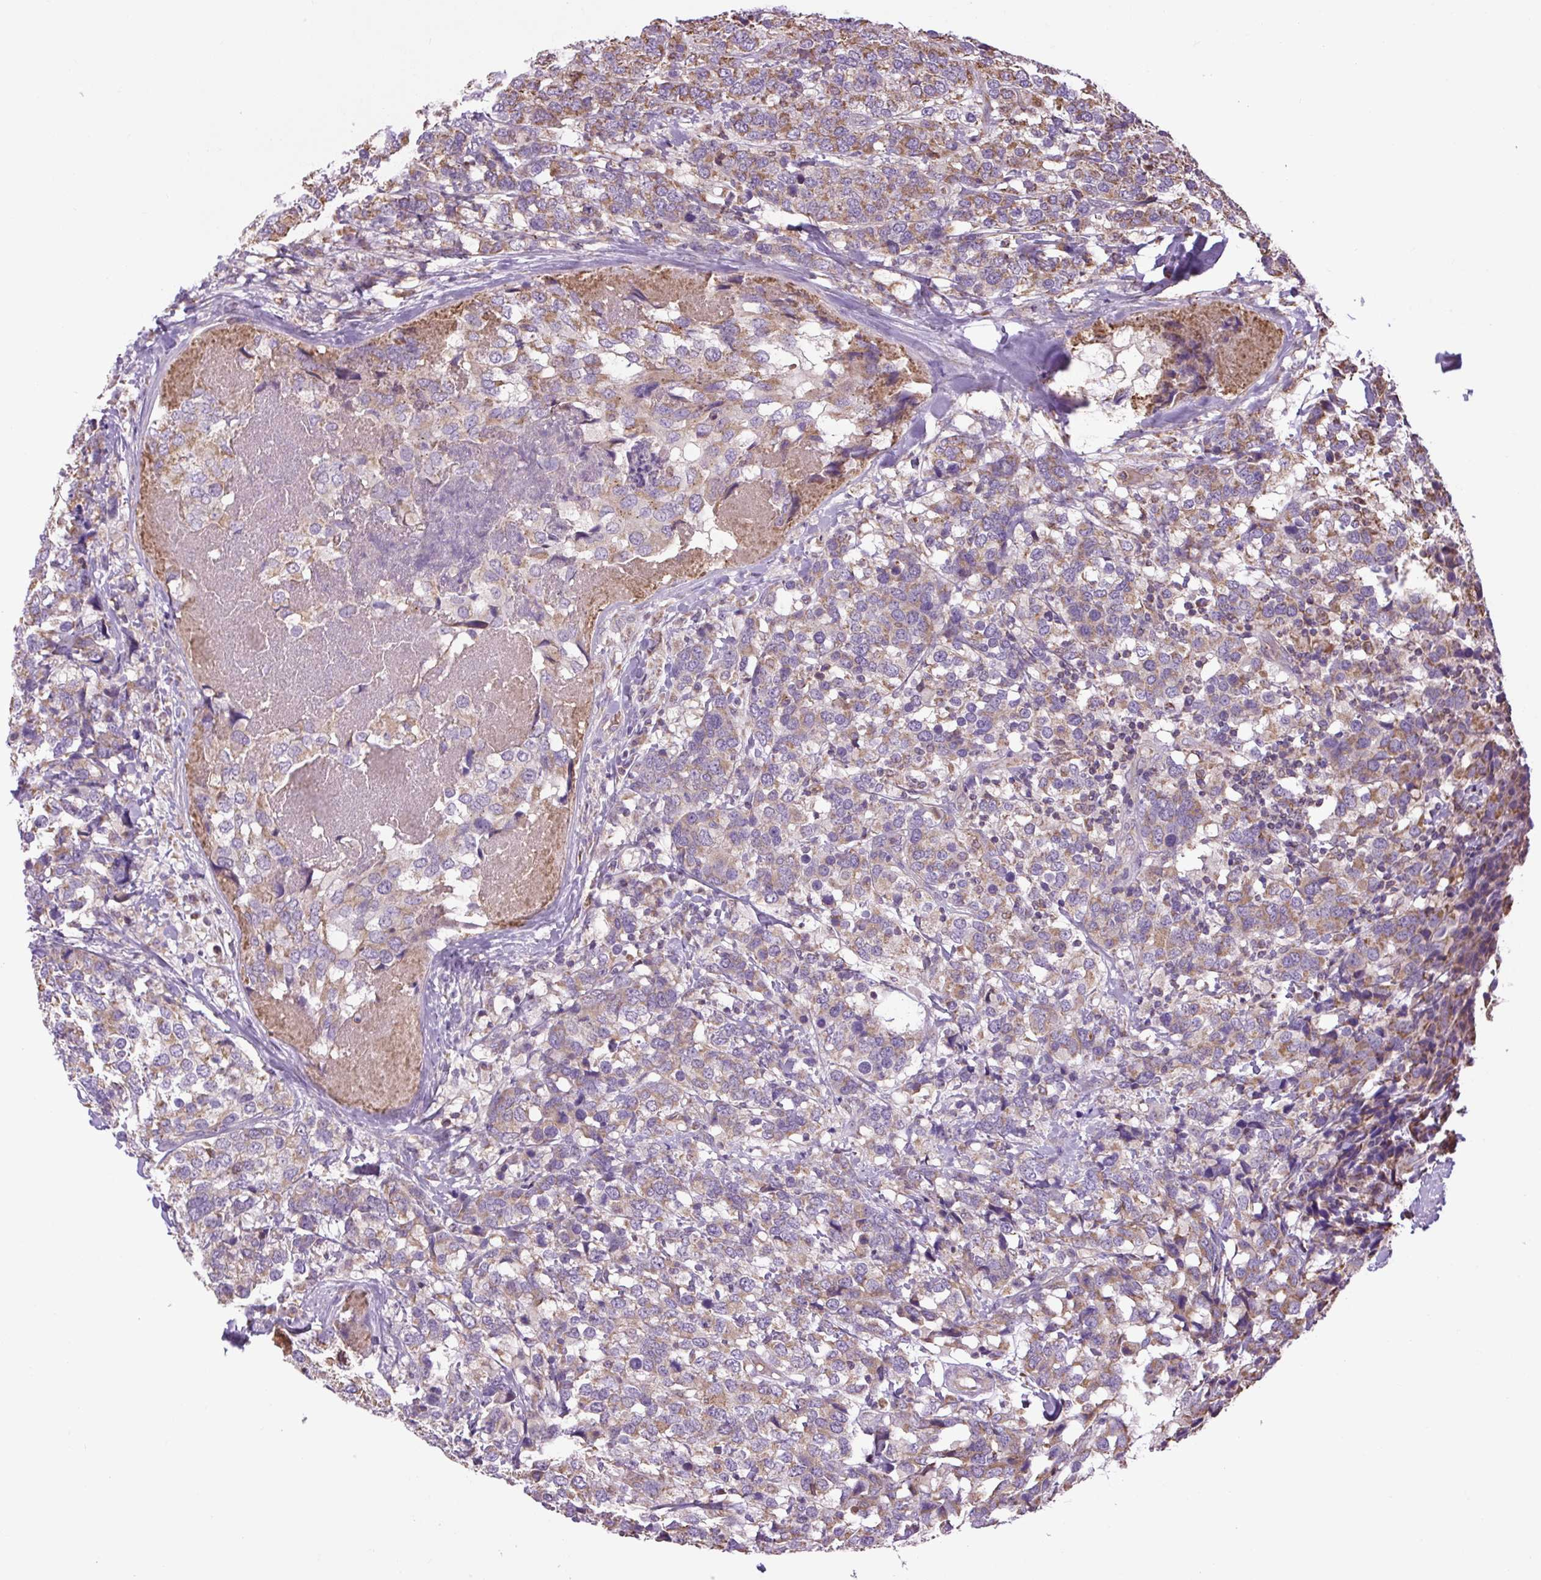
{"staining": {"intensity": "moderate", "quantity": "25%-75%", "location": "cytoplasmic/membranous"}, "tissue": "breast cancer", "cell_type": "Tumor cells", "image_type": "cancer", "snomed": [{"axis": "morphology", "description": "Lobular carcinoma"}, {"axis": "topography", "description": "Breast"}], "caption": "A micrograph of human lobular carcinoma (breast) stained for a protein demonstrates moderate cytoplasmic/membranous brown staining in tumor cells.", "gene": "PLCG1", "patient": {"sex": "female", "age": 59}}